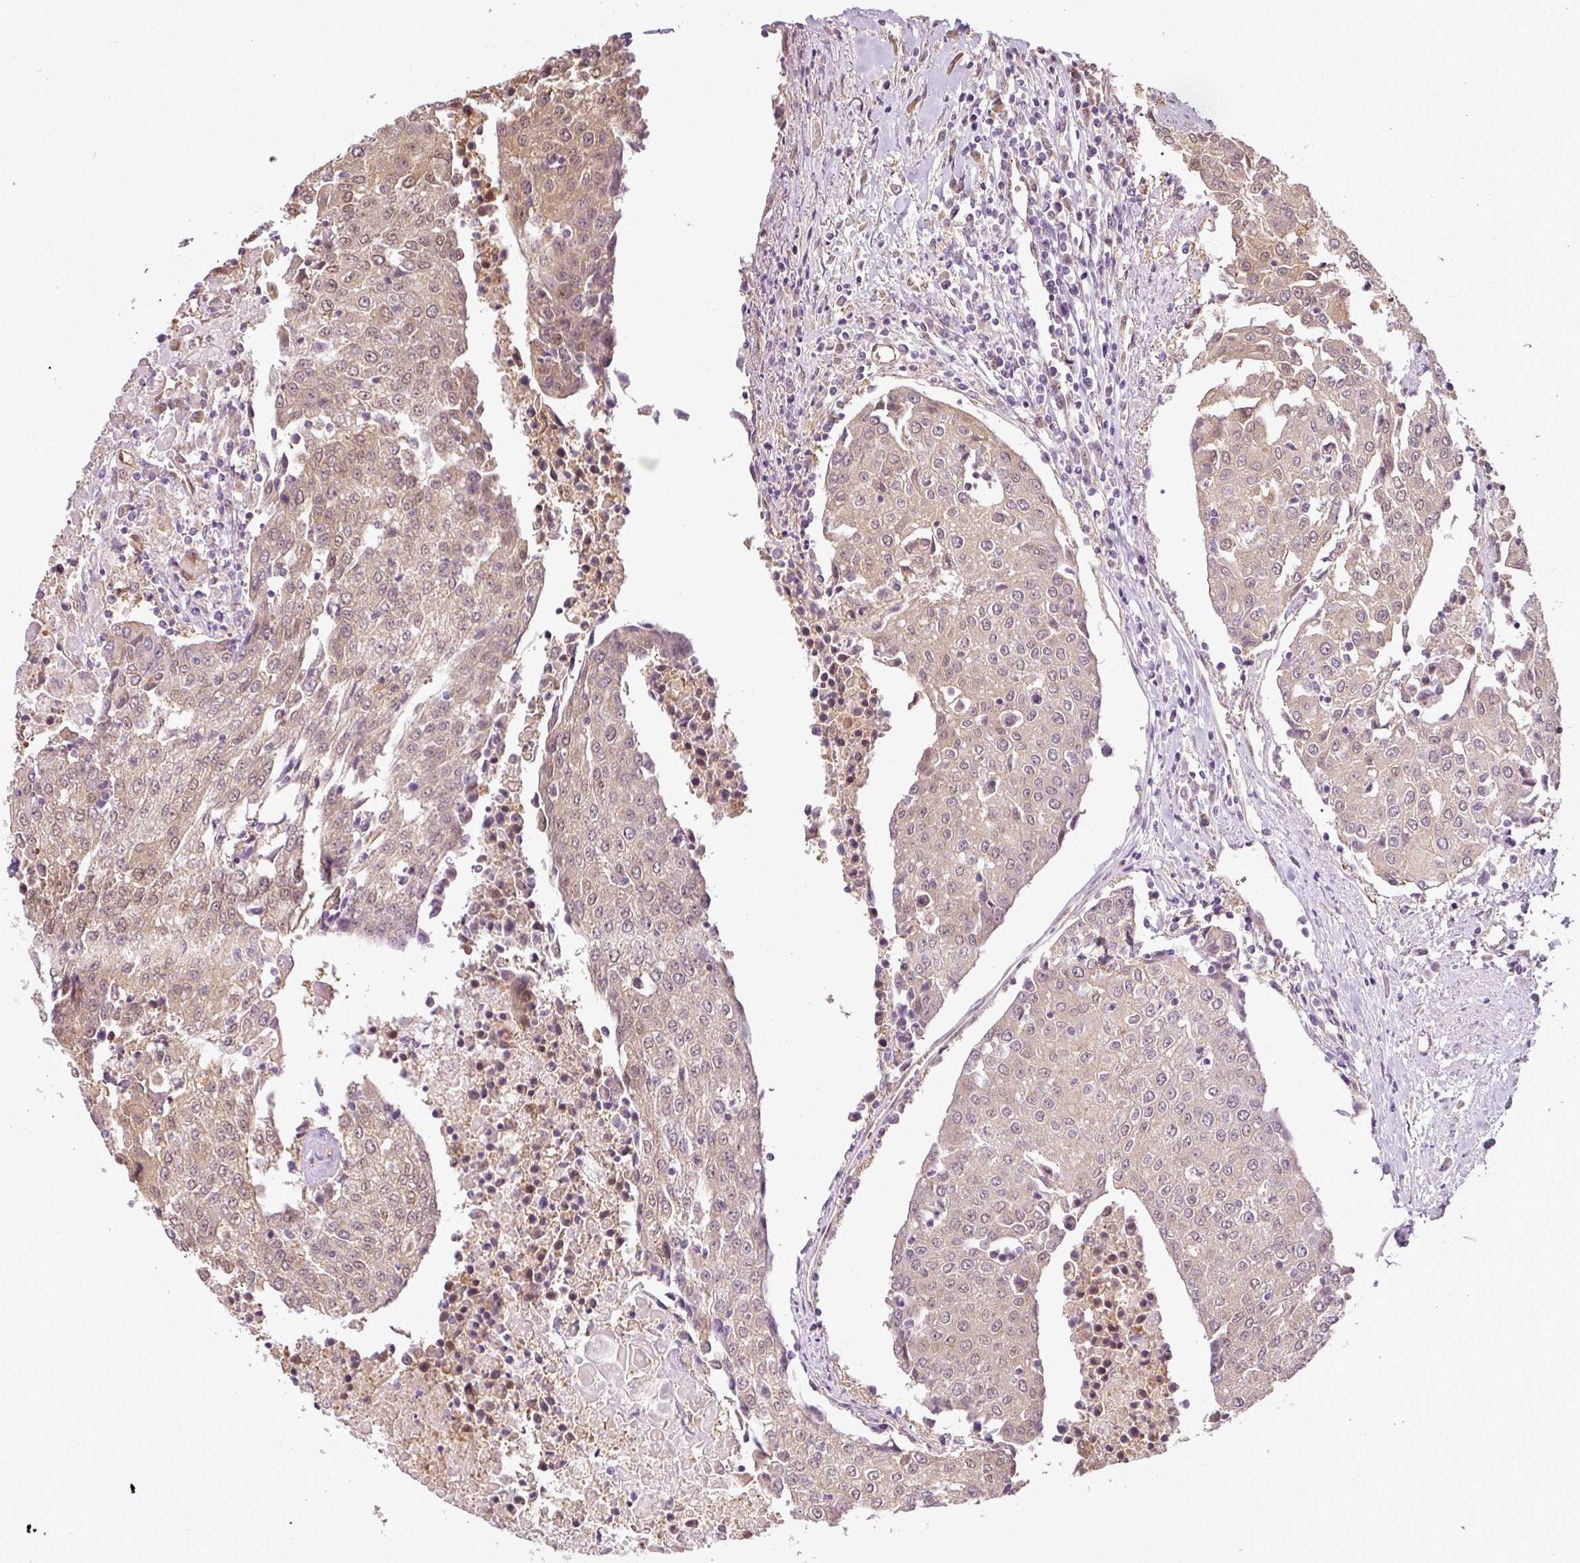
{"staining": {"intensity": "weak", "quantity": "<25%", "location": "nuclear"}, "tissue": "urothelial cancer", "cell_type": "Tumor cells", "image_type": "cancer", "snomed": [{"axis": "morphology", "description": "Urothelial carcinoma, High grade"}, {"axis": "topography", "description": "Urinary bladder"}], "caption": "High magnification brightfield microscopy of urothelial carcinoma (high-grade) stained with DAB (brown) and counterstained with hematoxylin (blue): tumor cells show no significant positivity.", "gene": "ANKRD18A", "patient": {"sex": "female", "age": 85}}